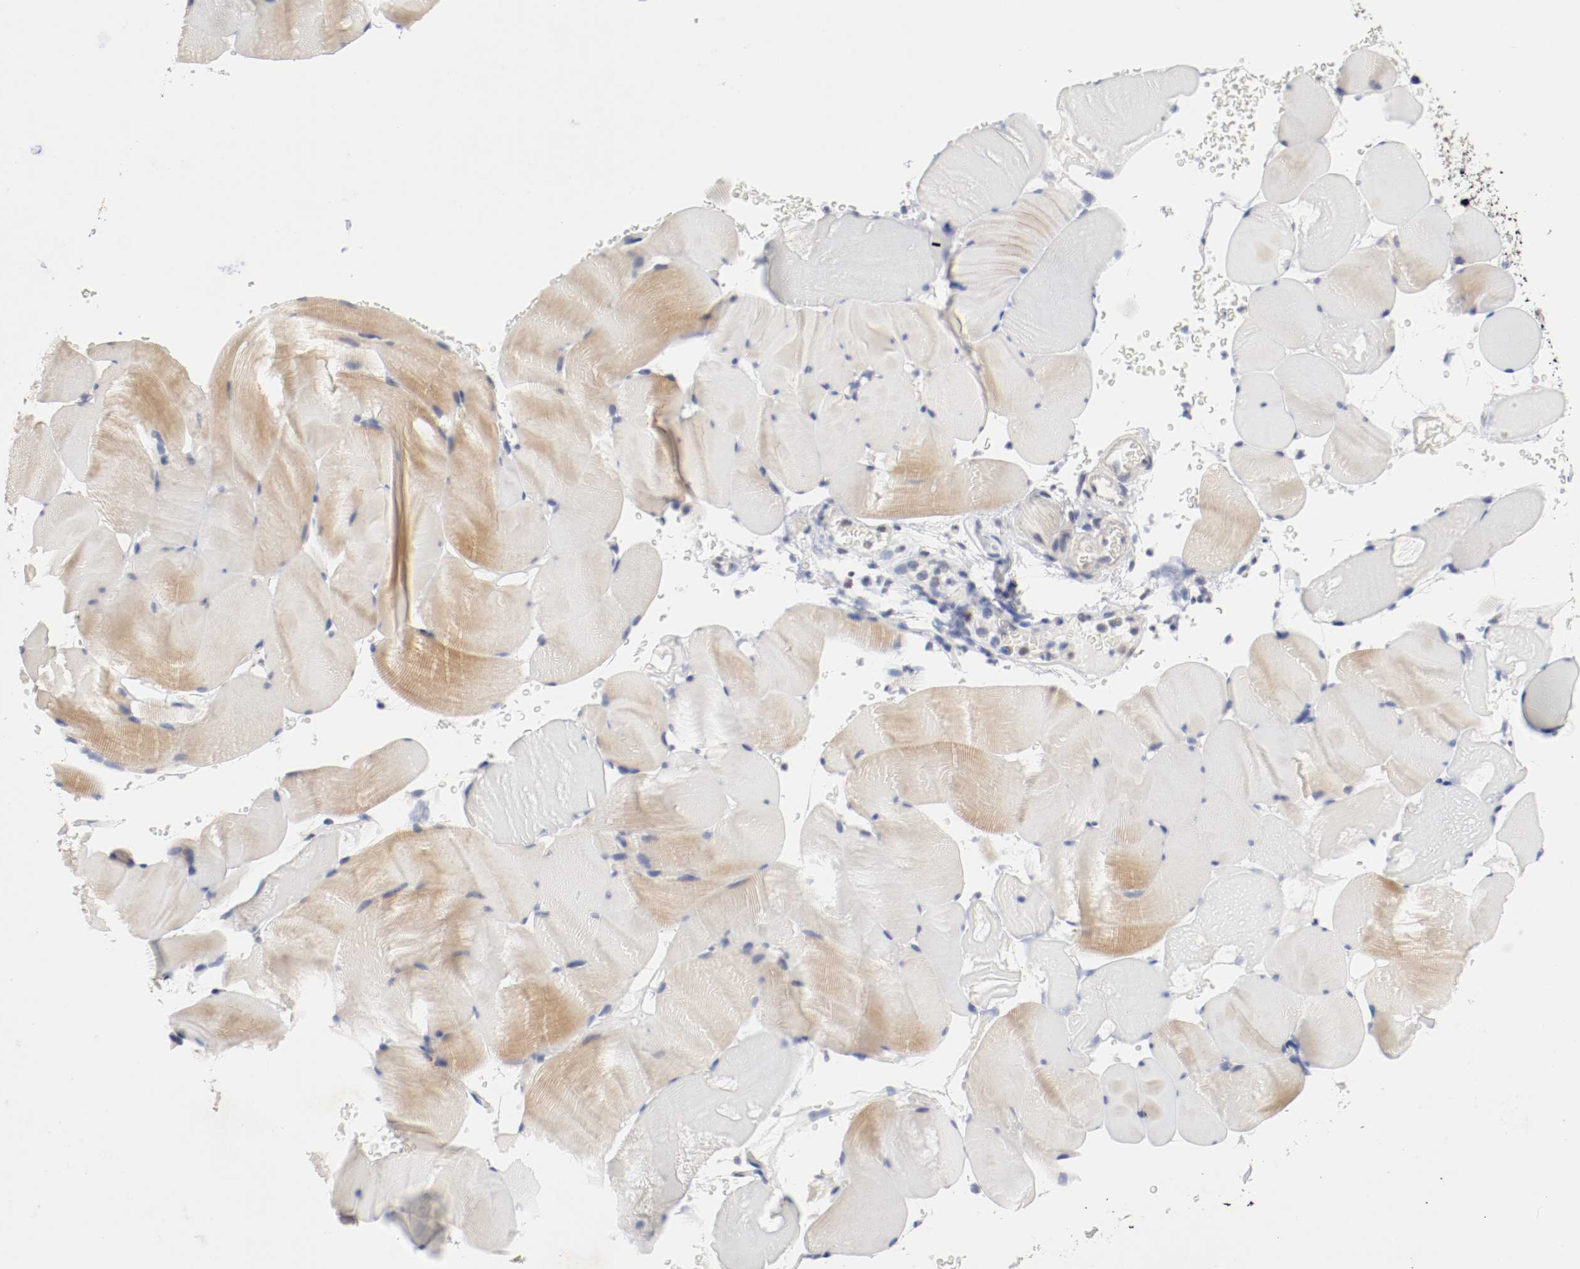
{"staining": {"intensity": "weak", "quantity": "25%-75%", "location": "cytoplasmic/membranous"}, "tissue": "skeletal muscle", "cell_type": "Myocytes", "image_type": "normal", "snomed": [{"axis": "morphology", "description": "Normal tissue, NOS"}, {"axis": "topography", "description": "Skeletal muscle"}], "caption": "Protein staining by immunohistochemistry (IHC) exhibits weak cytoplasmic/membranous positivity in about 25%-75% of myocytes in benign skeletal muscle.", "gene": "FOSL2", "patient": {"sex": "male", "age": 62}}